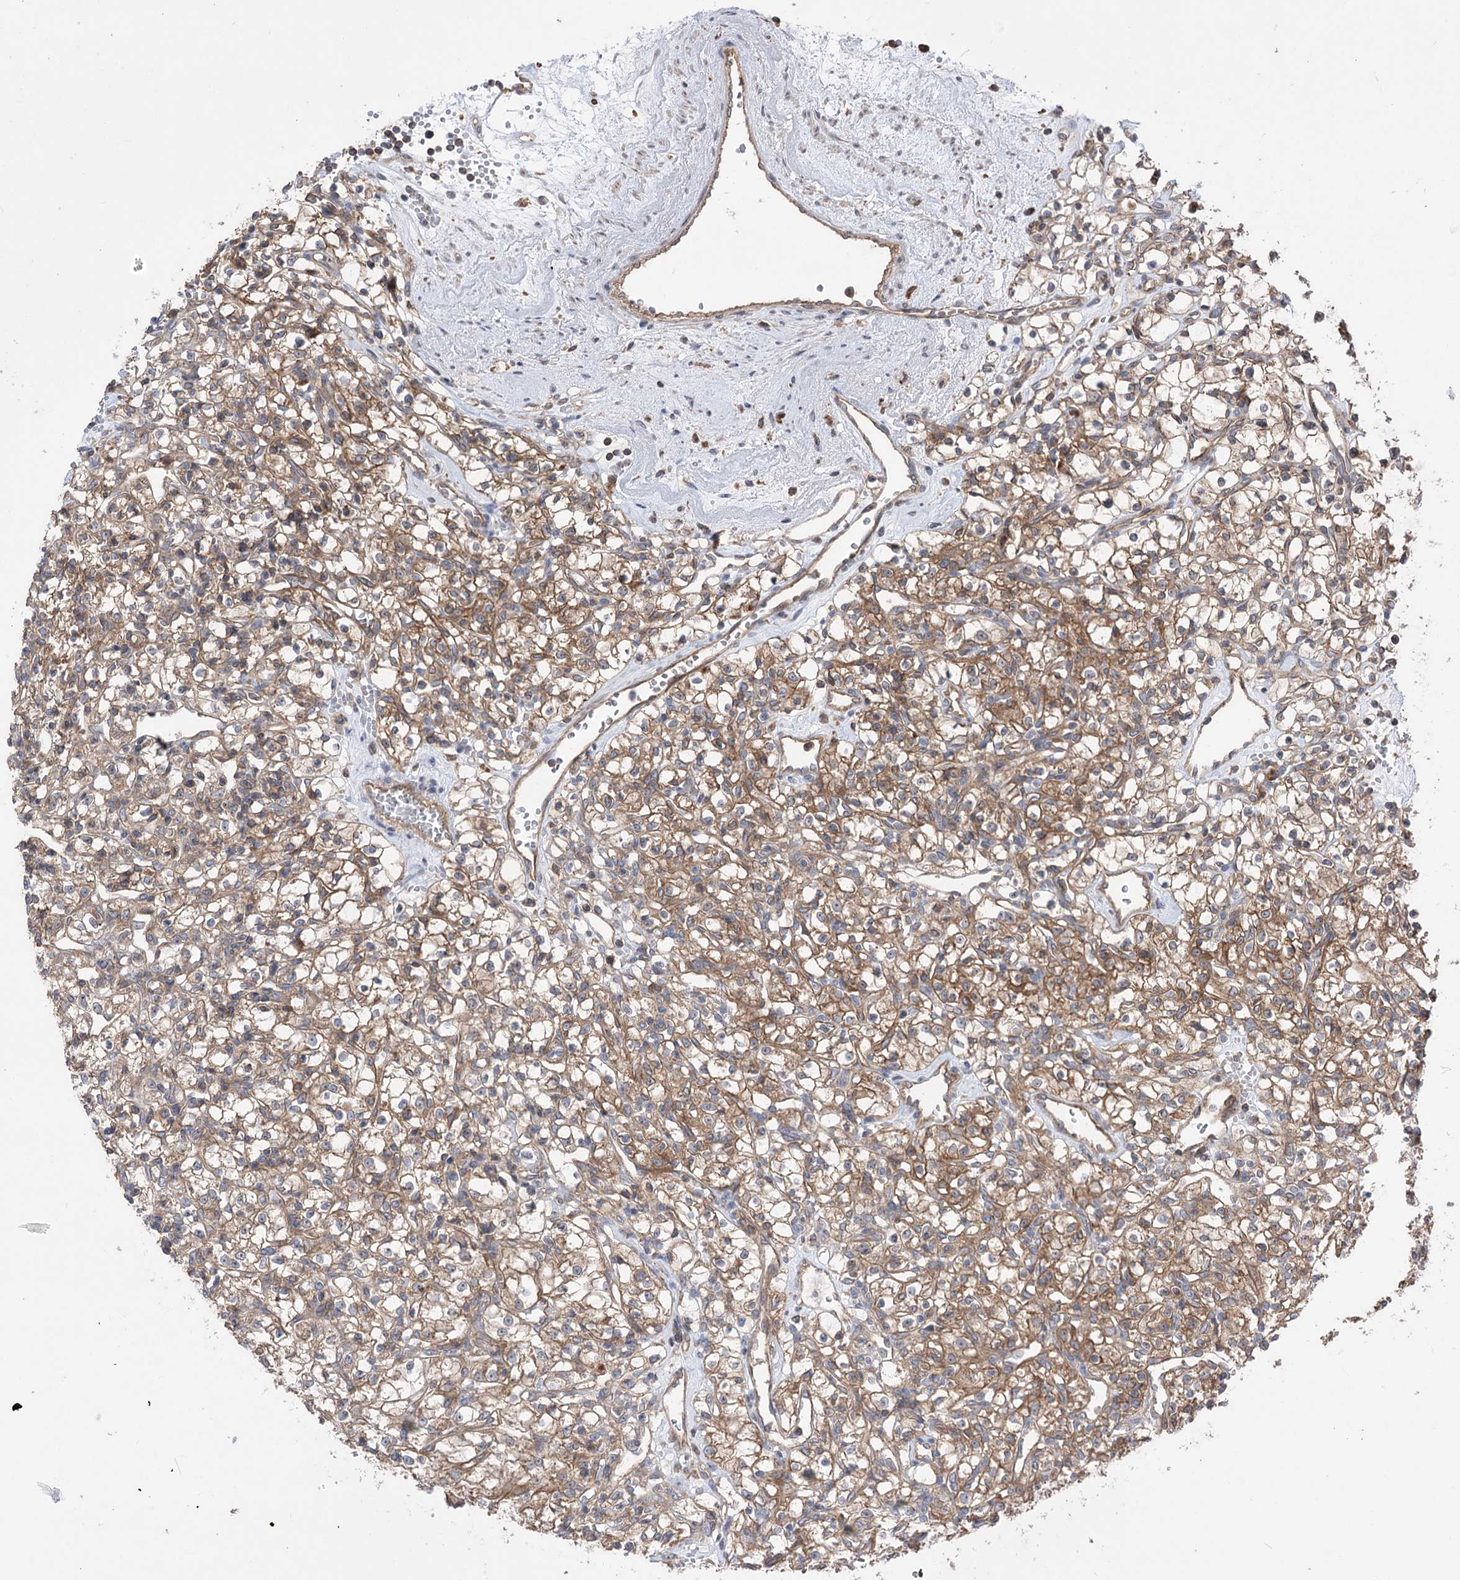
{"staining": {"intensity": "moderate", "quantity": ">75%", "location": "cytoplasmic/membranous"}, "tissue": "renal cancer", "cell_type": "Tumor cells", "image_type": "cancer", "snomed": [{"axis": "morphology", "description": "Adenocarcinoma, NOS"}, {"axis": "topography", "description": "Kidney"}], "caption": "DAB (3,3'-diaminobenzidine) immunohistochemical staining of renal cancer reveals moderate cytoplasmic/membranous protein positivity in approximately >75% of tumor cells.", "gene": "XYLB", "patient": {"sex": "female", "age": 59}}